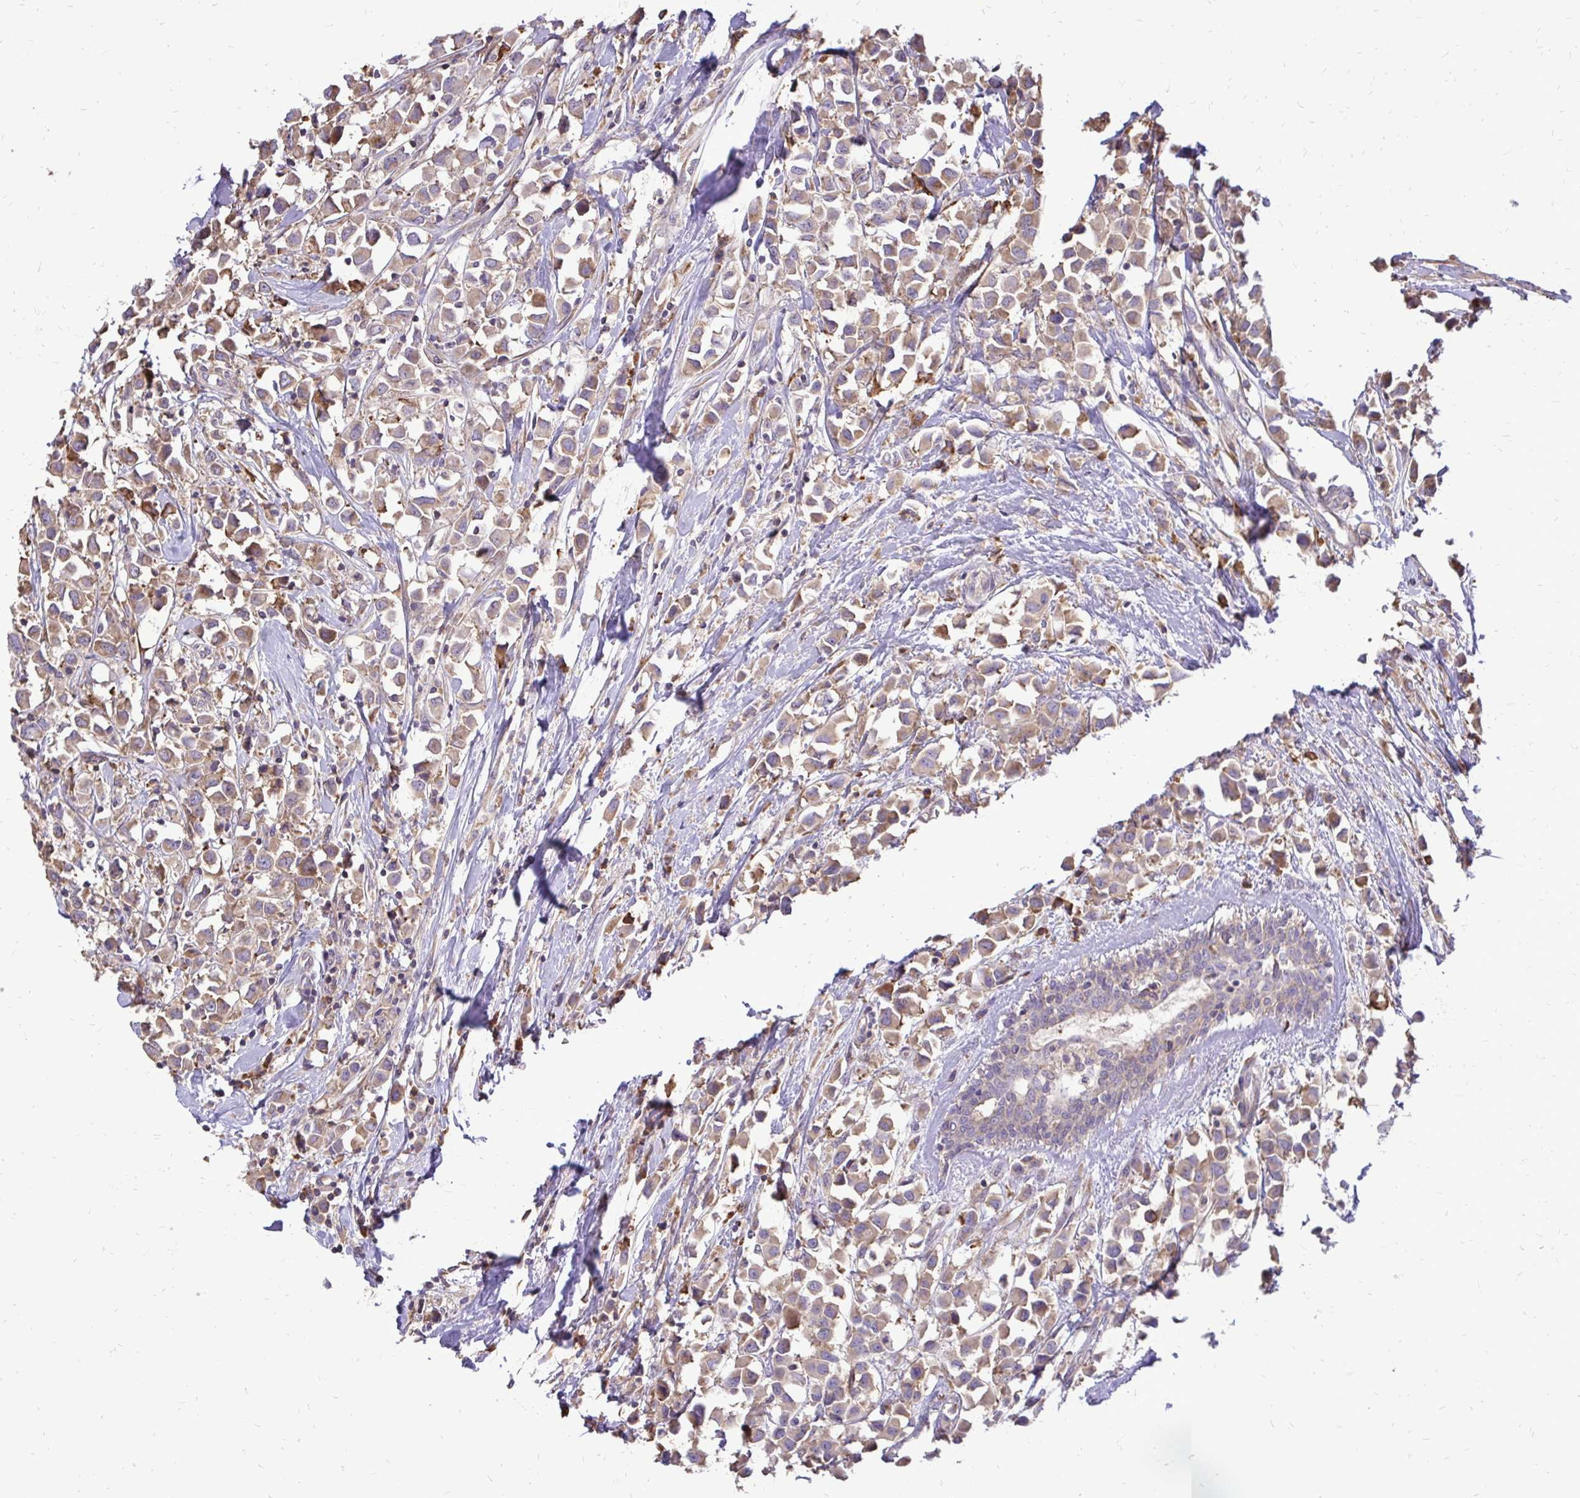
{"staining": {"intensity": "moderate", "quantity": ">75%", "location": "cytoplasmic/membranous"}, "tissue": "breast cancer", "cell_type": "Tumor cells", "image_type": "cancer", "snomed": [{"axis": "morphology", "description": "Duct carcinoma"}, {"axis": "topography", "description": "Breast"}], "caption": "Moderate cytoplasmic/membranous protein staining is present in approximately >75% of tumor cells in breast cancer (infiltrating ductal carcinoma).", "gene": "RPS3", "patient": {"sex": "female", "age": 61}}